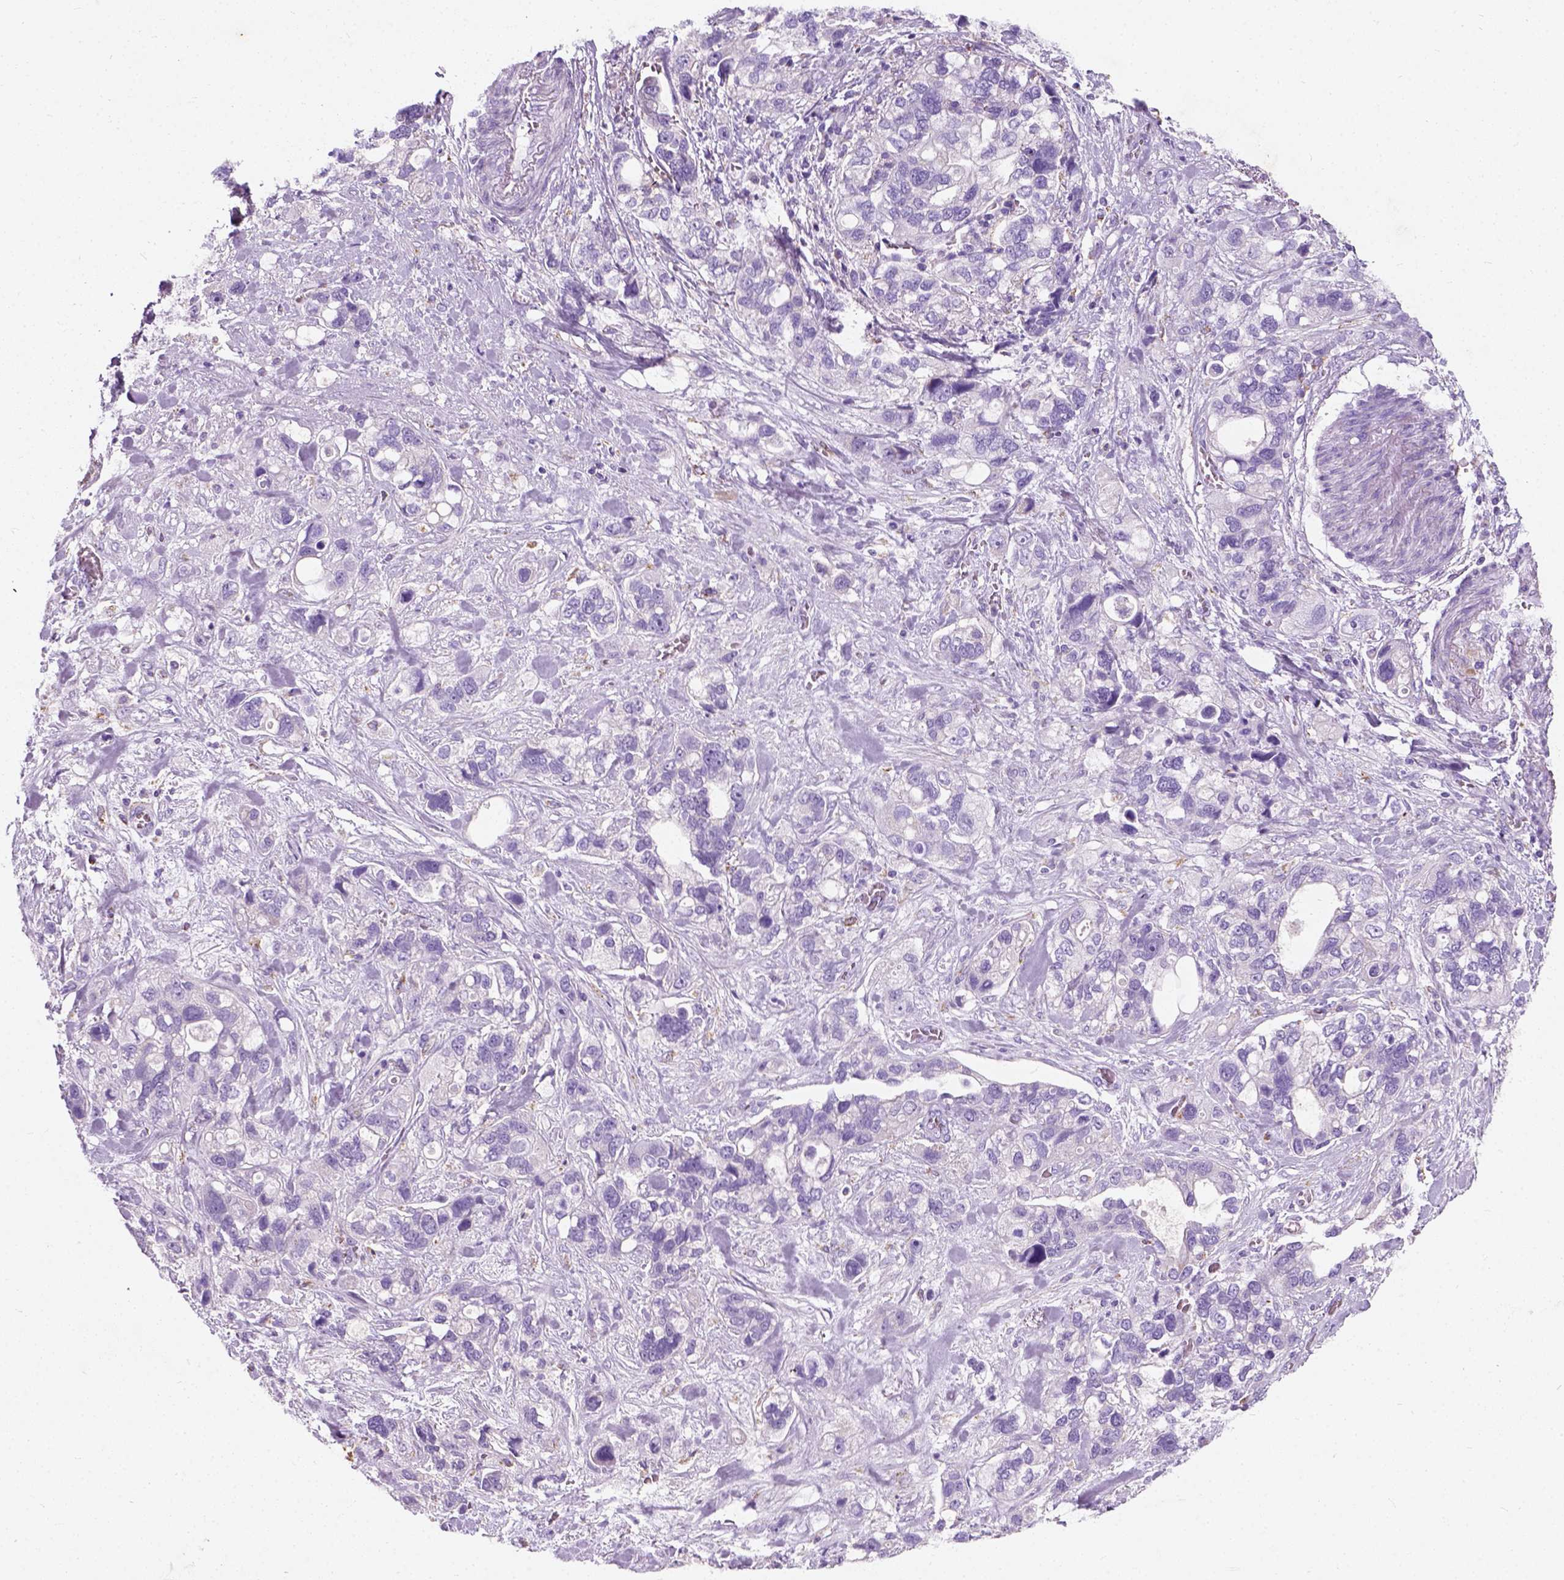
{"staining": {"intensity": "negative", "quantity": "none", "location": "none"}, "tissue": "stomach cancer", "cell_type": "Tumor cells", "image_type": "cancer", "snomed": [{"axis": "morphology", "description": "Adenocarcinoma, NOS"}, {"axis": "topography", "description": "Stomach, upper"}], "caption": "Stomach cancer (adenocarcinoma) stained for a protein using immunohistochemistry exhibits no expression tumor cells.", "gene": "CHODL", "patient": {"sex": "female", "age": 81}}